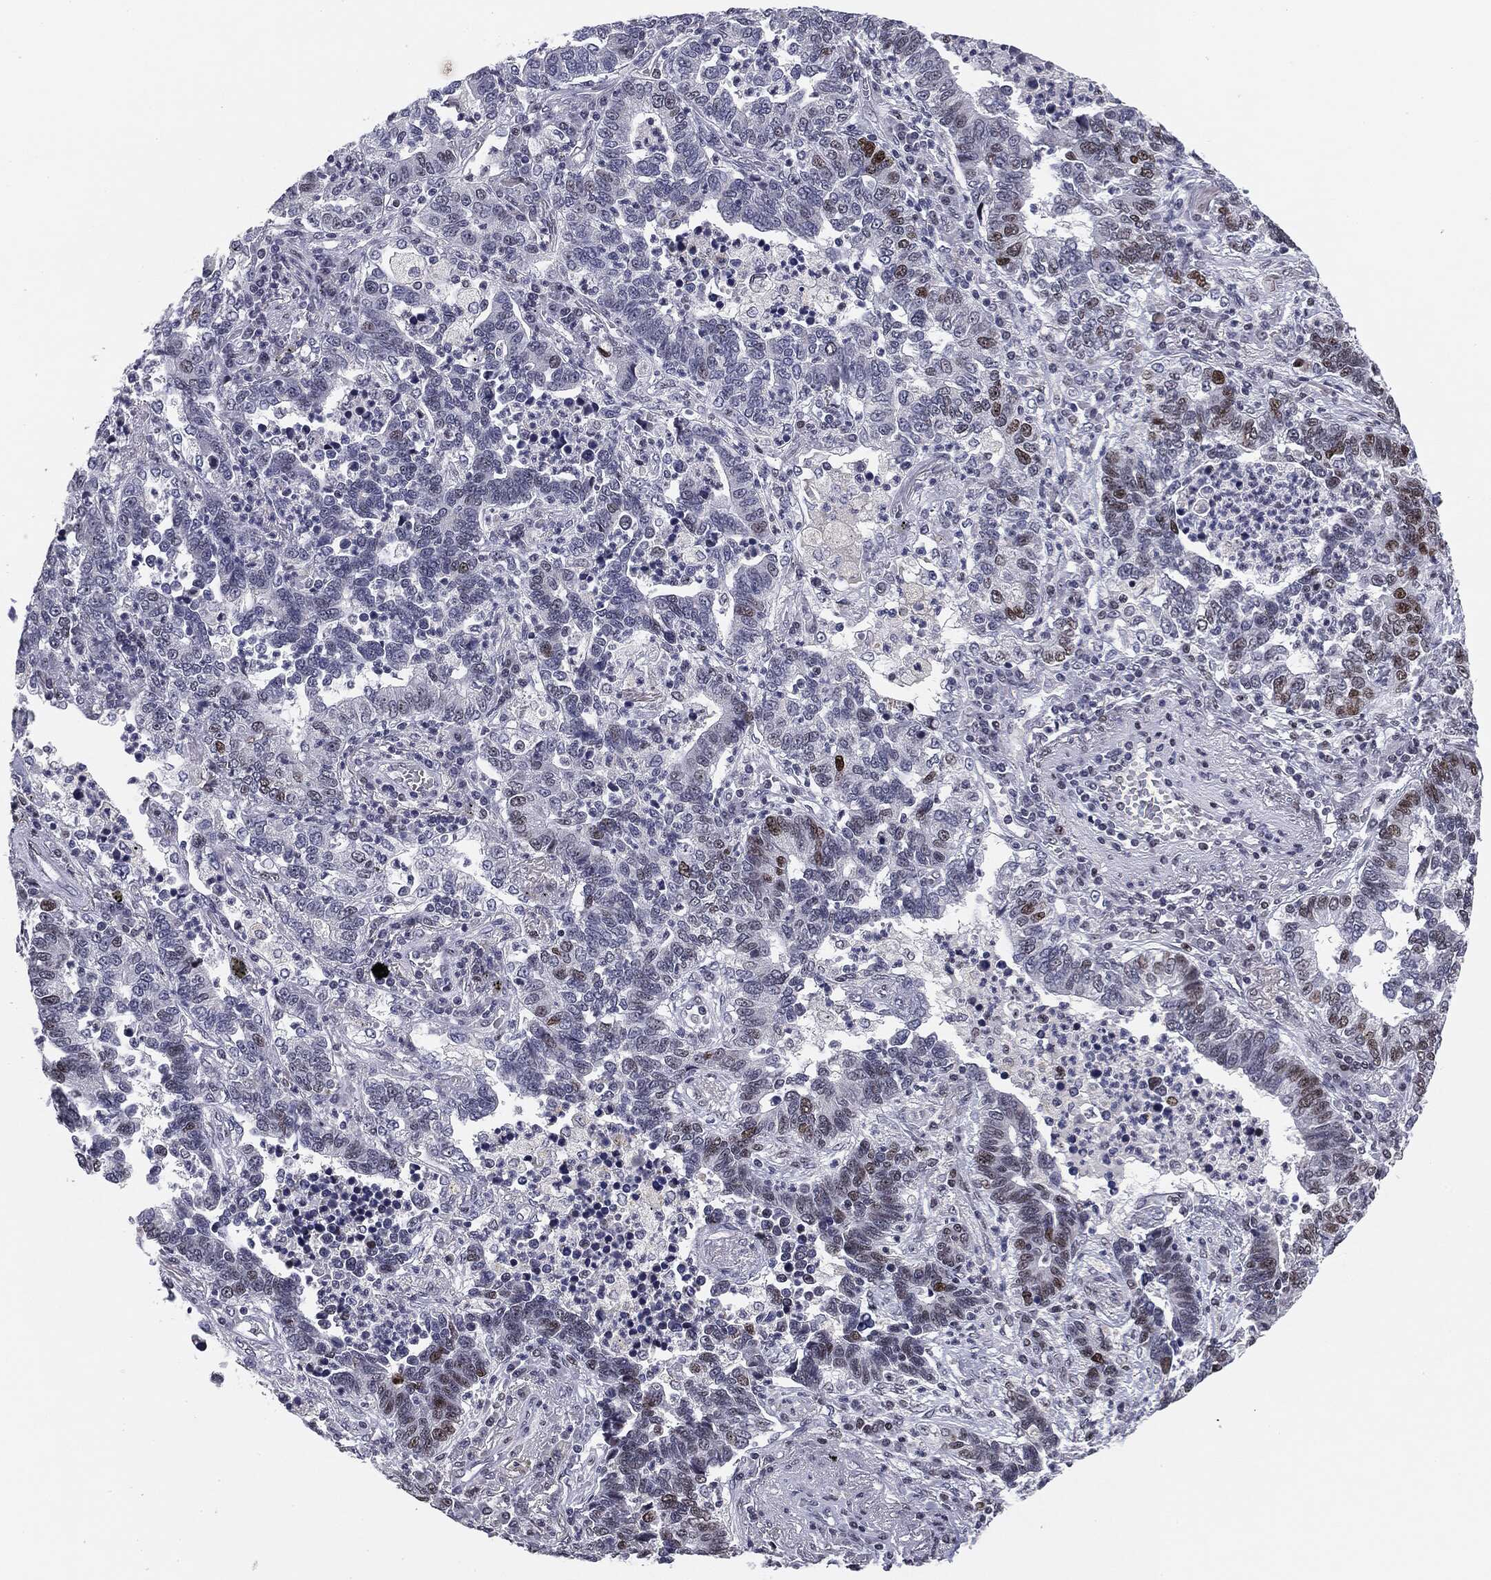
{"staining": {"intensity": "moderate", "quantity": "<25%", "location": "nuclear"}, "tissue": "lung cancer", "cell_type": "Tumor cells", "image_type": "cancer", "snomed": [{"axis": "morphology", "description": "Adenocarcinoma, NOS"}, {"axis": "topography", "description": "Lung"}], "caption": "Human lung cancer stained with a protein marker demonstrates moderate staining in tumor cells.", "gene": "MDC1", "patient": {"sex": "female", "age": 57}}